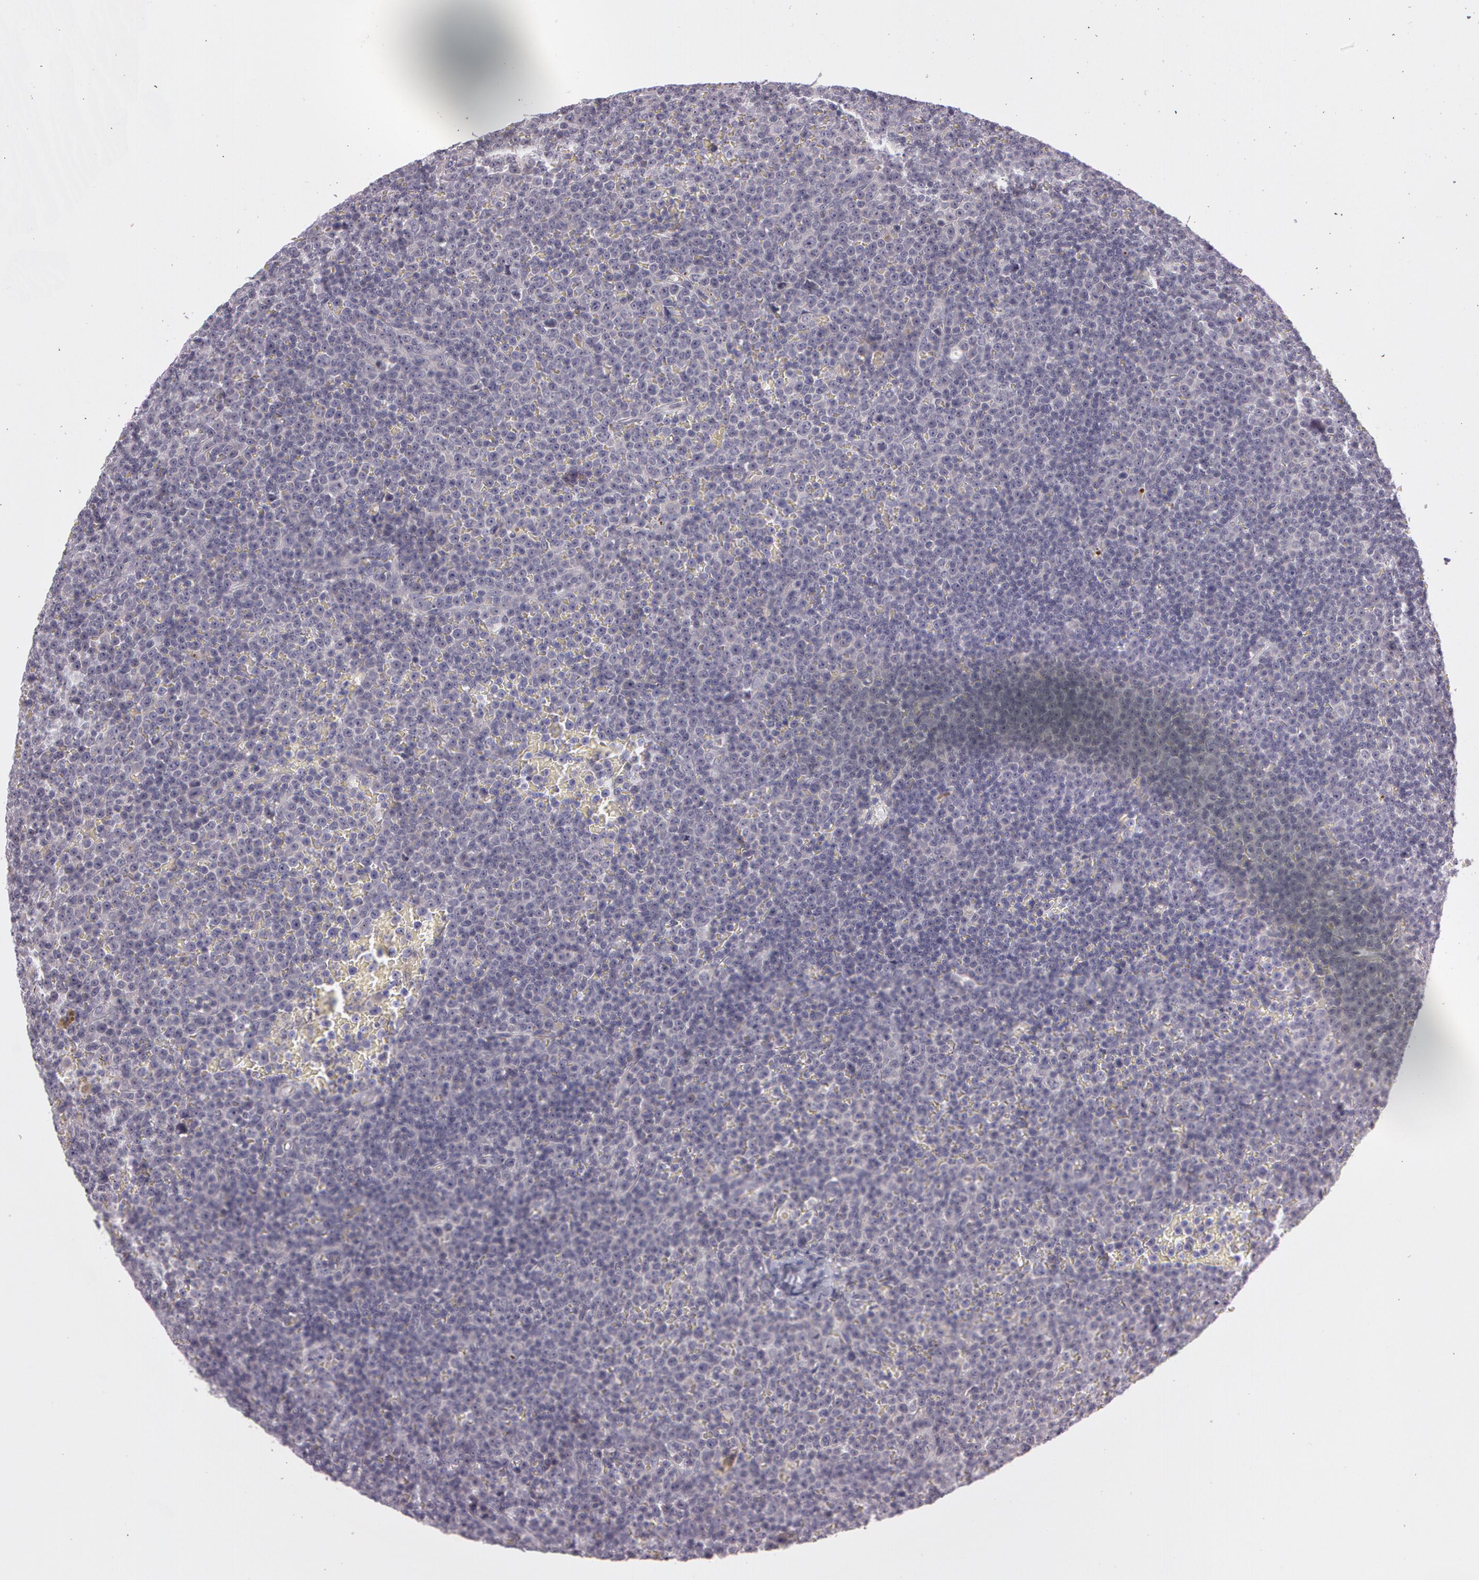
{"staining": {"intensity": "negative", "quantity": "none", "location": "none"}, "tissue": "lymphoma", "cell_type": "Tumor cells", "image_type": "cancer", "snomed": [{"axis": "morphology", "description": "Malignant lymphoma, non-Hodgkin's type, Low grade"}, {"axis": "topography", "description": "Lymph node"}], "caption": "Tumor cells are negative for brown protein staining in lymphoma.", "gene": "MXRA5", "patient": {"sex": "male", "age": 50}}